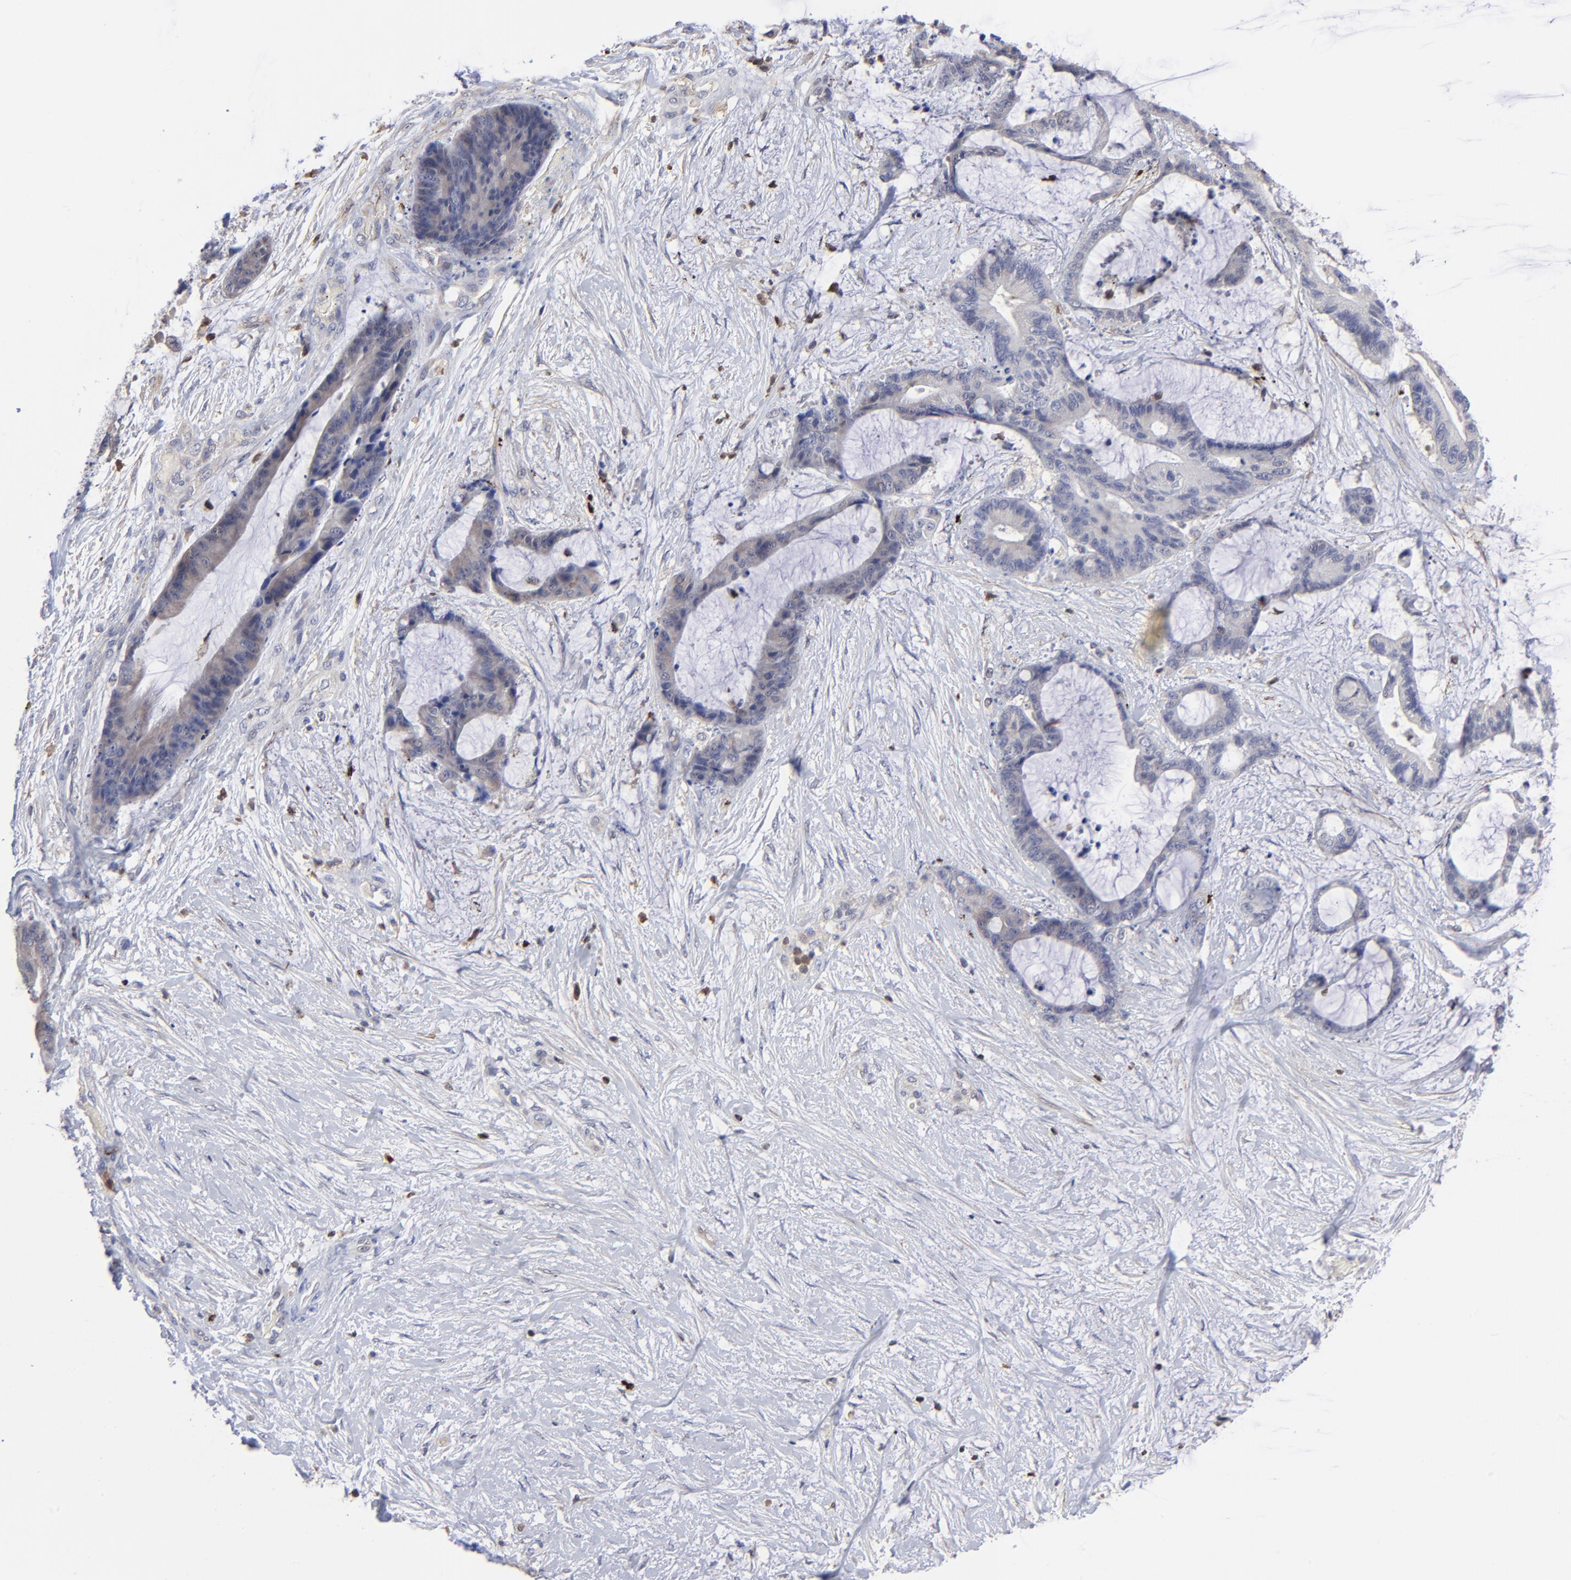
{"staining": {"intensity": "negative", "quantity": "none", "location": "none"}, "tissue": "liver cancer", "cell_type": "Tumor cells", "image_type": "cancer", "snomed": [{"axis": "morphology", "description": "Cholangiocarcinoma"}, {"axis": "topography", "description": "Liver"}], "caption": "IHC image of liver cancer (cholangiocarcinoma) stained for a protein (brown), which demonstrates no staining in tumor cells.", "gene": "TBXT", "patient": {"sex": "female", "age": 73}}